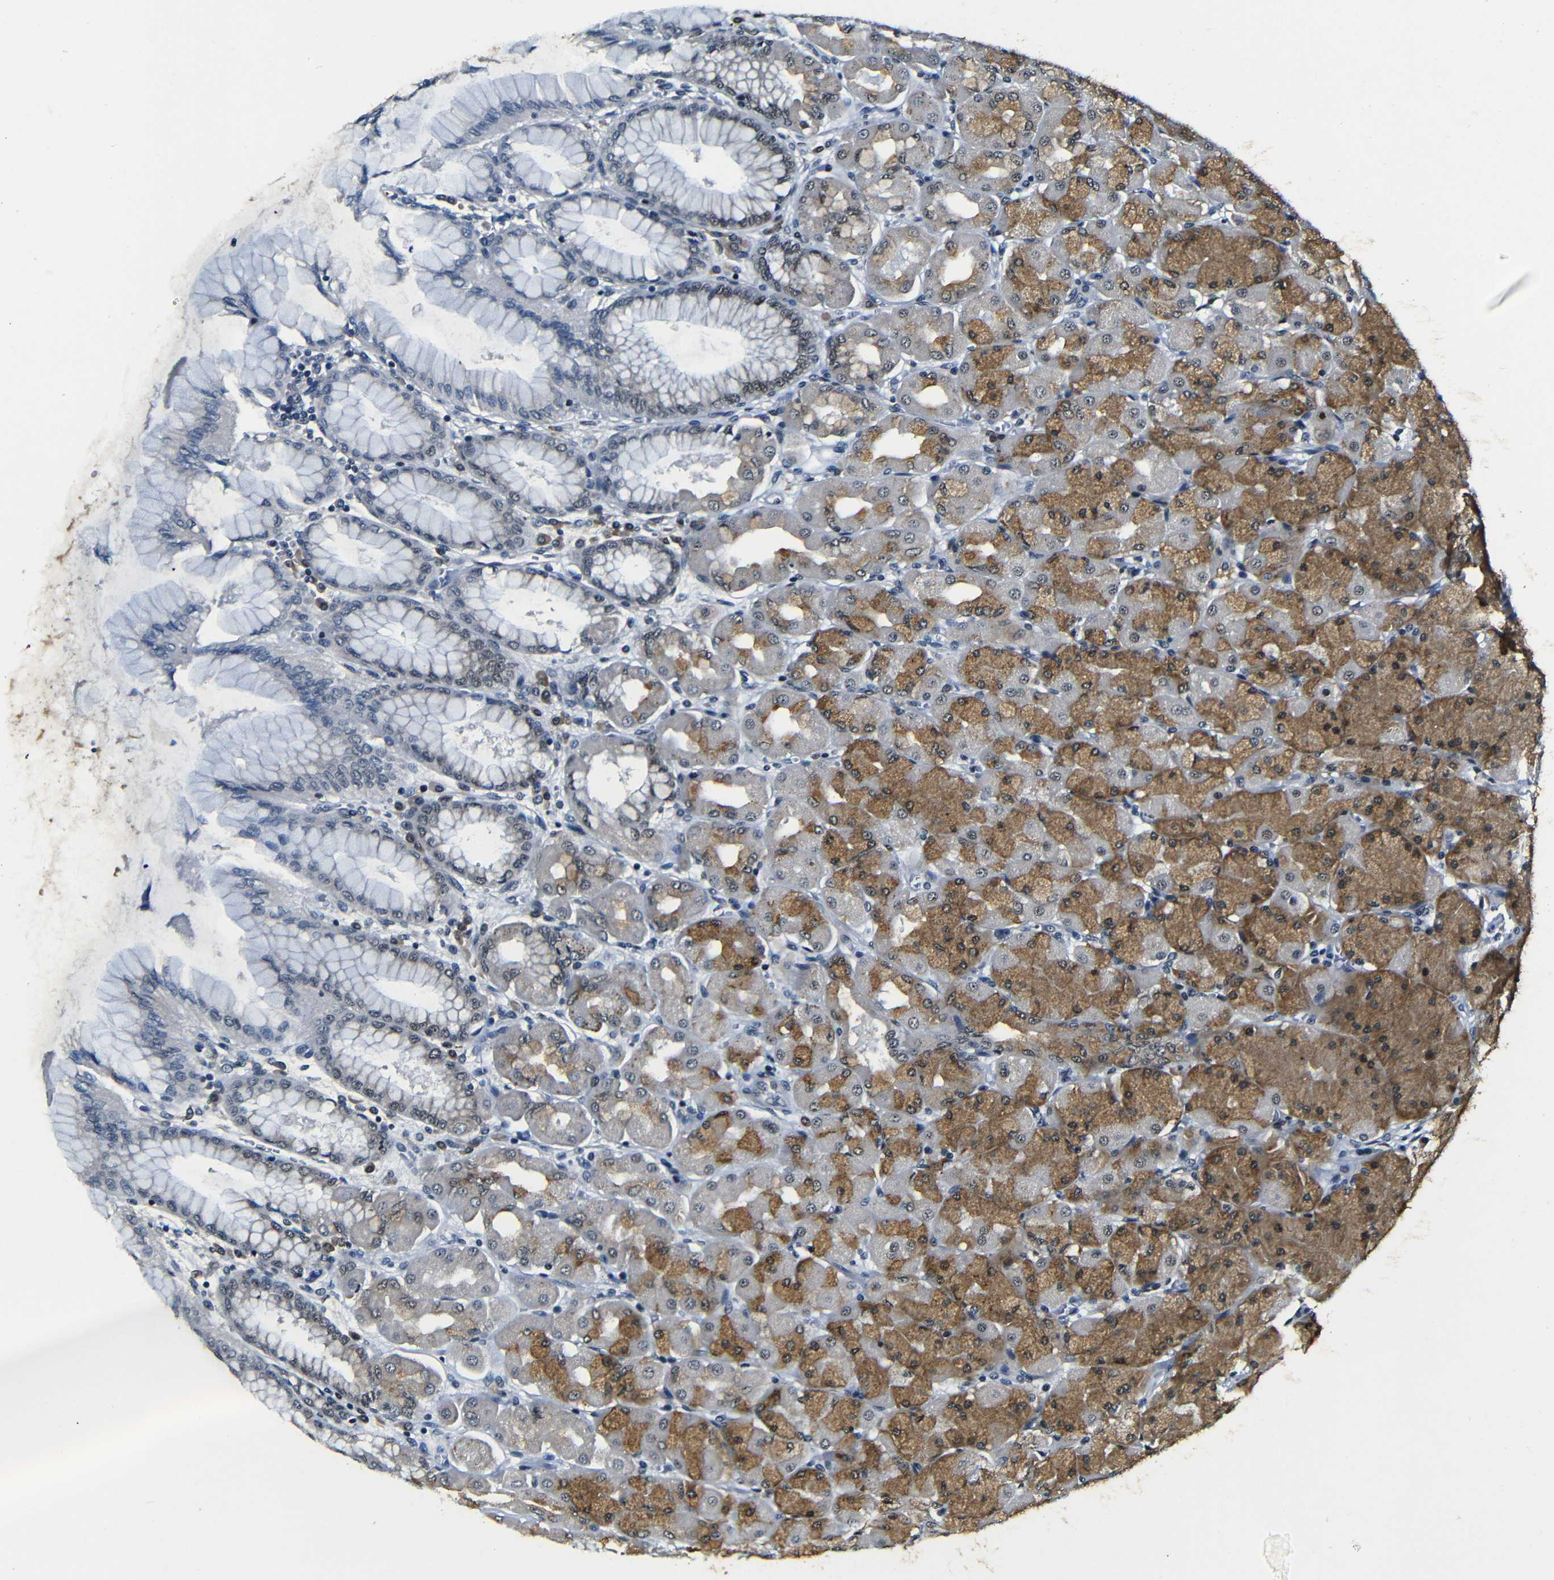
{"staining": {"intensity": "moderate", "quantity": "25%-75%", "location": "cytoplasmic/membranous,nuclear"}, "tissue": "stomach", "cell_type": "Glandular cells", "image_type": "normal", "snomed": [{"axis": "morphology", "description": "Normal tissue, NOS"}, {"axis": "topography", "description": "Stomach, upper"}], "caption": "This photomicrograph demonstrates IHC staining of benign human stomach, with medium moderate cytoplasmic/membranous,nuclear positivity in approximately 25%-75% of glandular cells.", "gene": "FOXD4L1", "patient": {"sex": "female", "age": 56}}